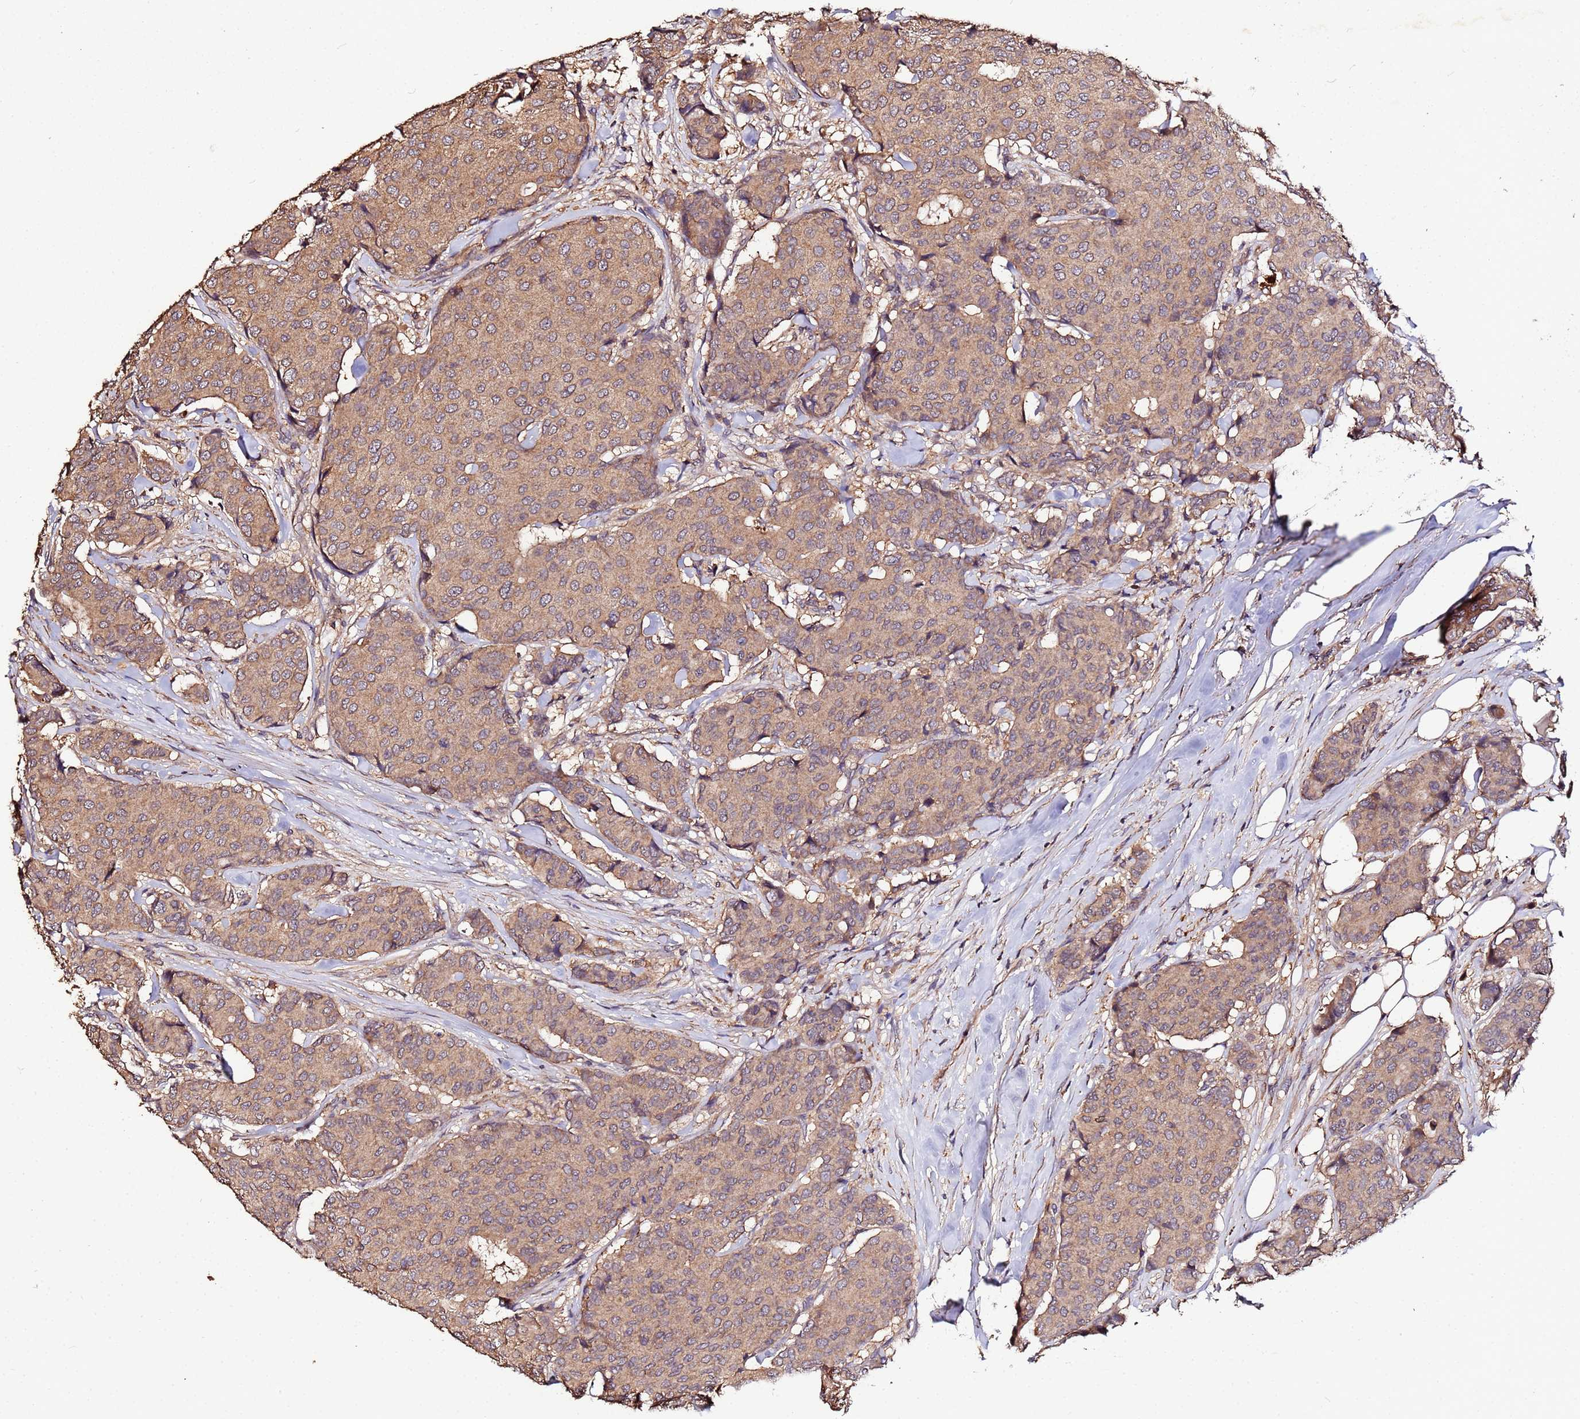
{"staining": {"intensity": "moderate", "quantity": ">75%", "location": "cytoplasmic/membranous"}, "tissue": "breast cancer", "cell_type": "Tumor cells", "image_type": "cancer", "snomed": [{"axis": "morphology", "description": "Duct carcinoma"}, {"axis": "topography", "description": "Breast"}], "caption": "A brown stain highlights moderate cytoplasmic/membranous positivity of a protein in human breast cancer tumor cells.", "gene": "MTERF1", "patient": {"sex": "female", "age": 75}}